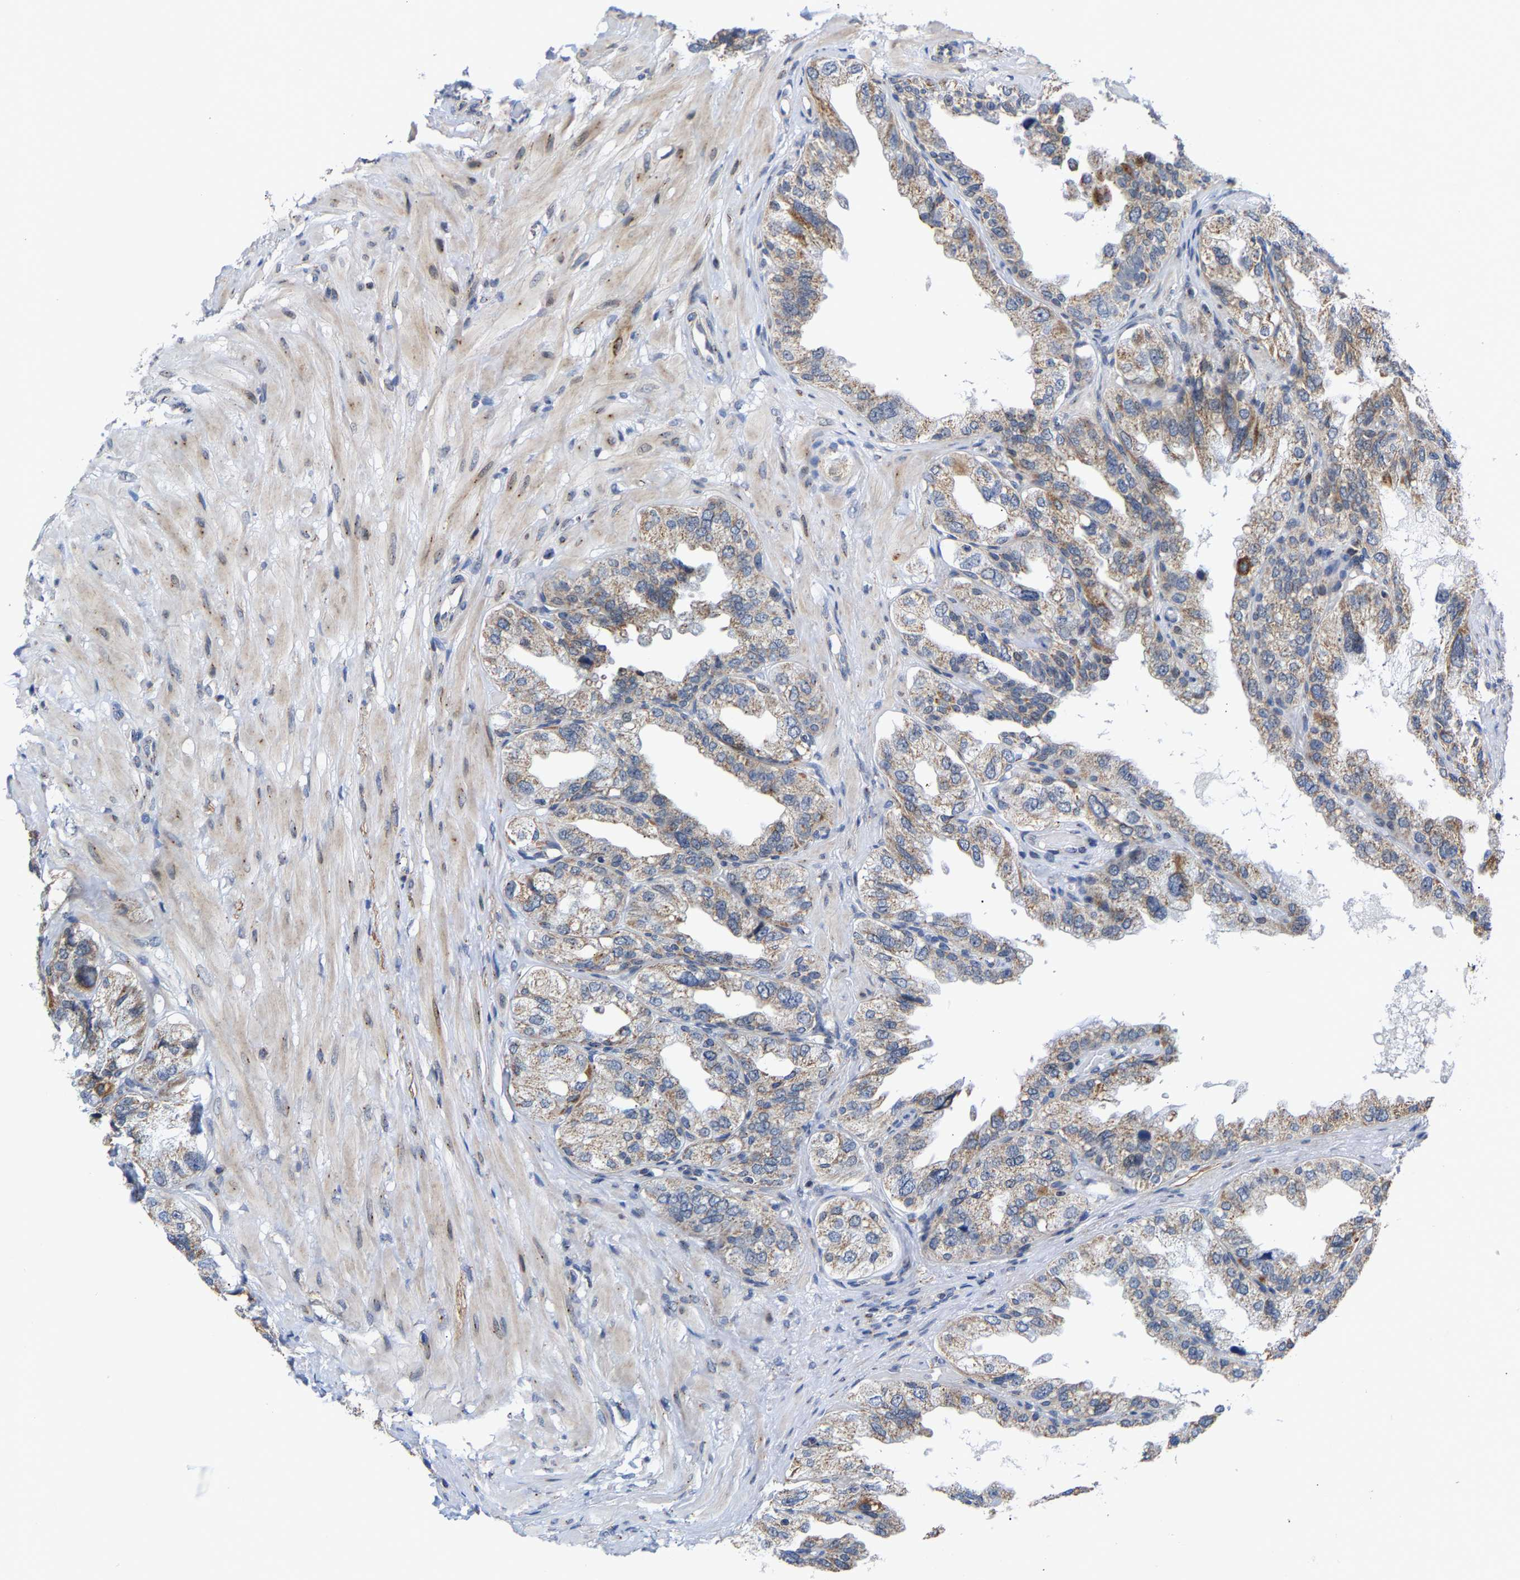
{"staining": {"intensity": "weak", "quantity": "25%-75%", "location": "cytoplasmic/membranous"}, "tissue": "seminal vesicle", "cell_type": "Glandular cells", "image_type": "normal", "snomed": [{"axis": "morphology", "description": "Normal tissue, NOS"}, {"axis": "topography", "description": "Seminal veicle"}], "caption": "Immunohistochemistry (DAB) staining of benign seminal vesicle exhibits weak cytoplasmic/membranous protein positivity in approximately 25%-75% of glandular cells. Using DAB (brown) and hematoxylin (blue) stains, captured at high magnification using brightfield microscopy.", "gene": "PCNT", "patient": {"sex": "male", "age": 68}}